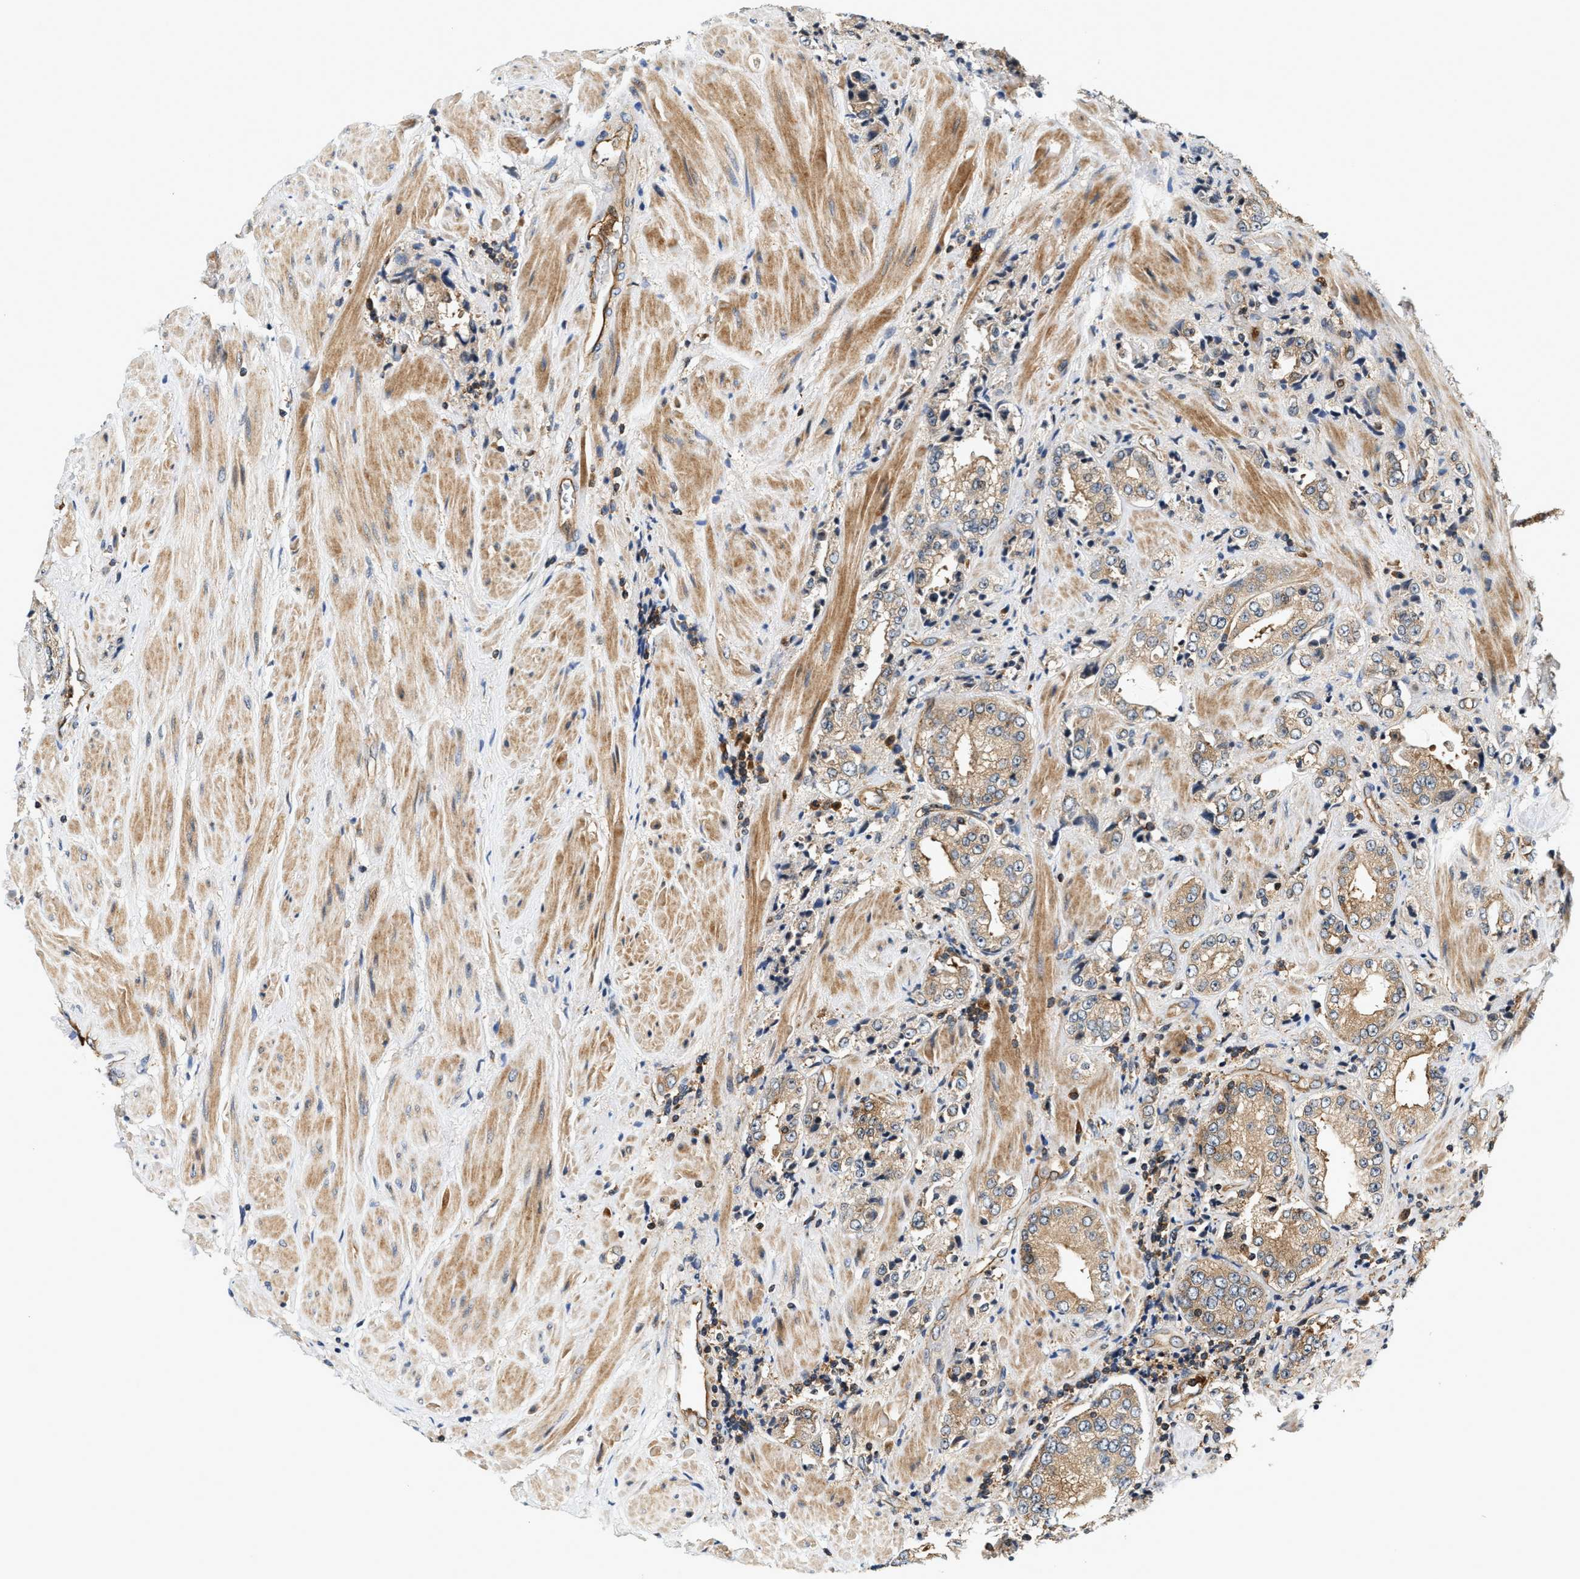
{"staining": {"intensity": "weak", "quantity": ">75%", "location": "cytoplasmic/membranous"}, "tissue": "prostate cancer", "cell_type": "Tumor cells", "image_type": "cancer", "snomed": [{"axis": "morphology", "description": "Adenocarcinoma, High grade"}, {"axis": "topography", "description": "Prostate"}], "caption": "Tumor cells reveal weak cytoplasmic/membranous positivity in about >75% of cells in prostate cancer (high-grade adenocarcinoma).", "gene": "SAMD9", "patient": {"sex": "male", "age": 61}}